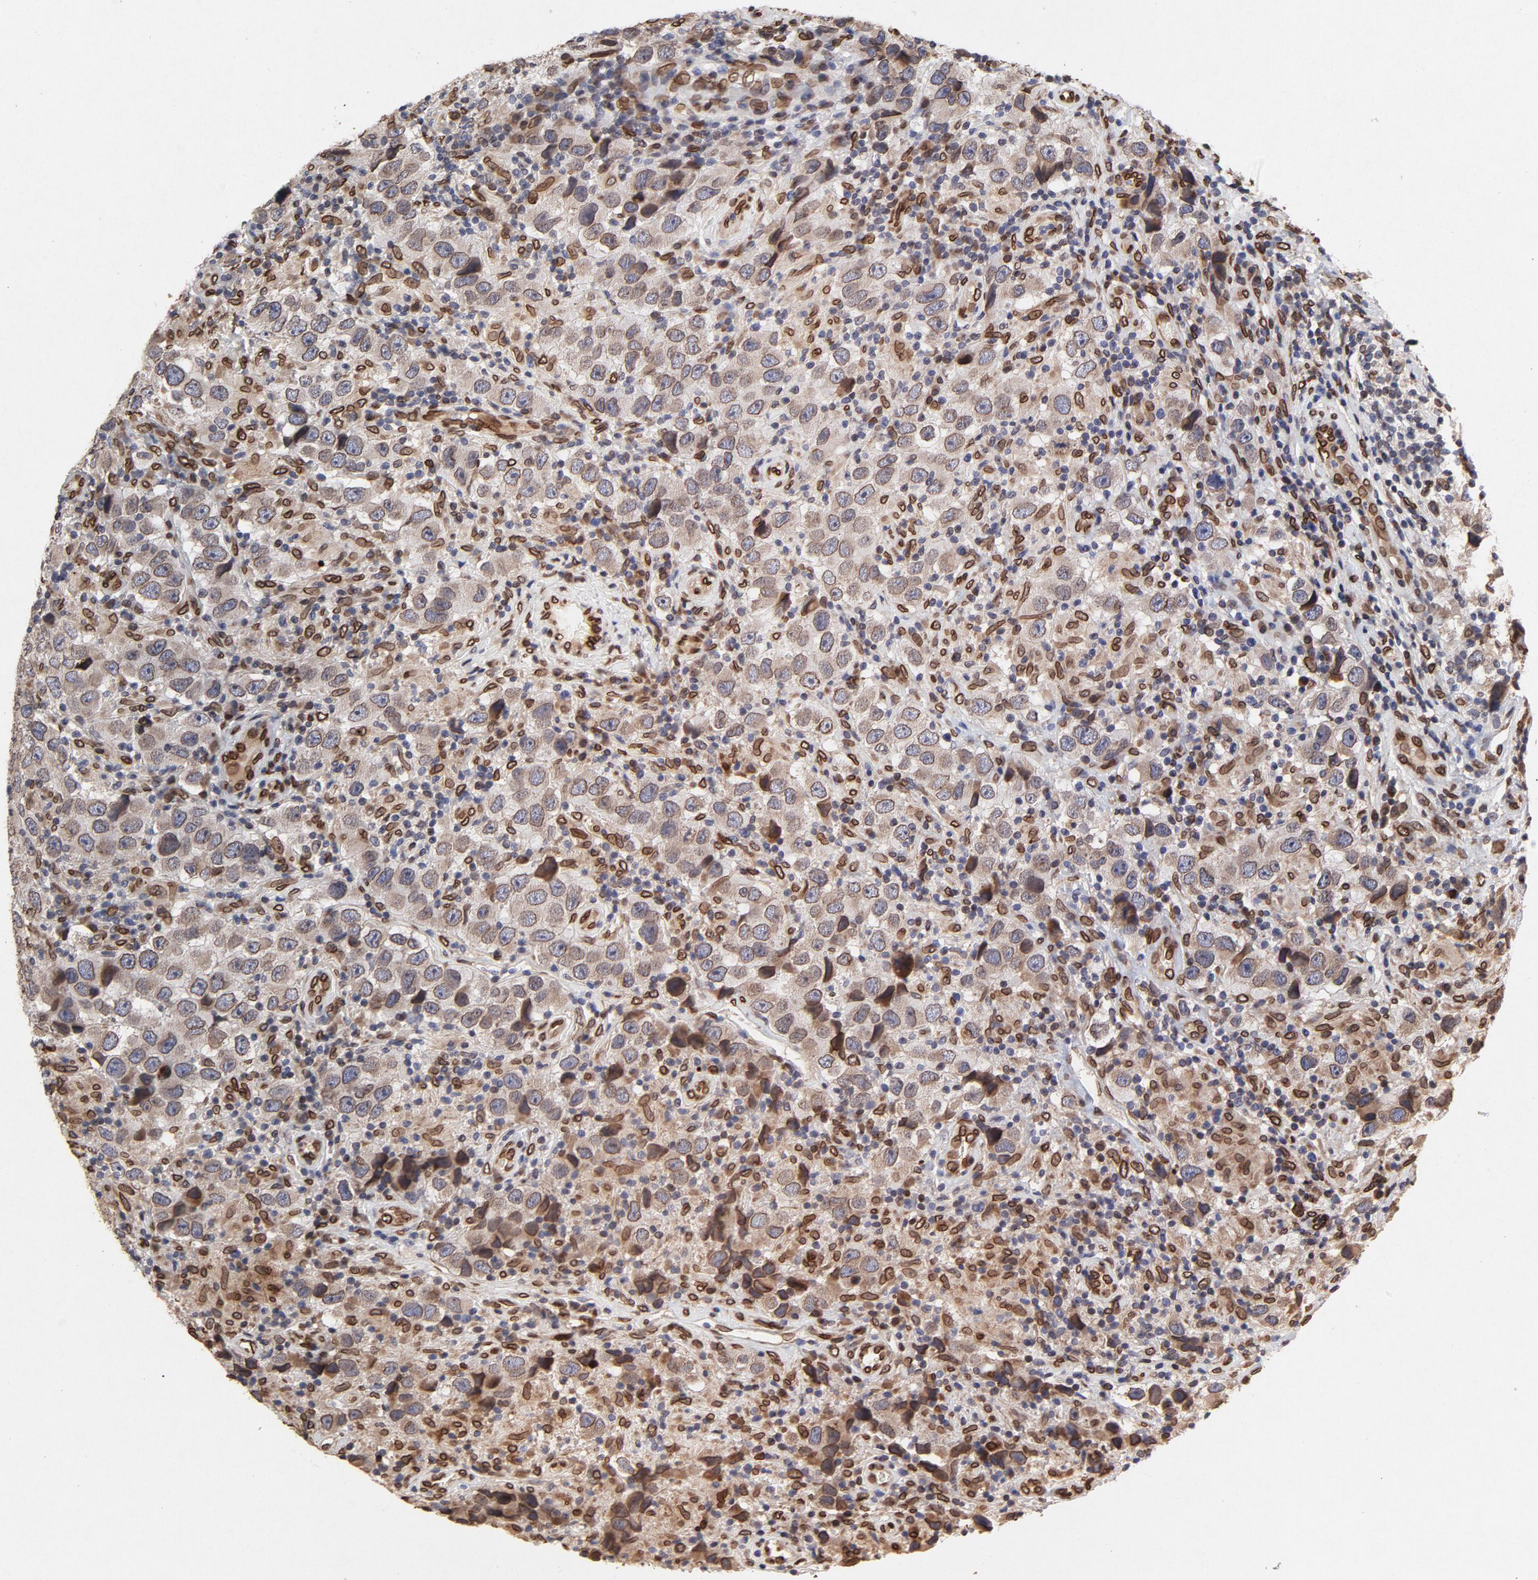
{"staining": {"intensity": "moderate", "quantity": ">75%", "location": "cytoplasmic/membranous,nuclear"}, "tissue": "testis cancer", "cell_type": "Tumor cells", "image_type": "cancer", "snomed": [{"axis": "morphology", "description": "Carcinoma, Embryonal, NOS"}, {"axis": "topography", "description": "Testis"}], "caption": "The micrograph shows a brown stain indicating the presence of a protein in the cytoplasmic/membranous and nuclear of tumor cells in testis embryonal carcinoma.", "gene": "LMNA", "patient": {"sex": "male", "age": 21}}